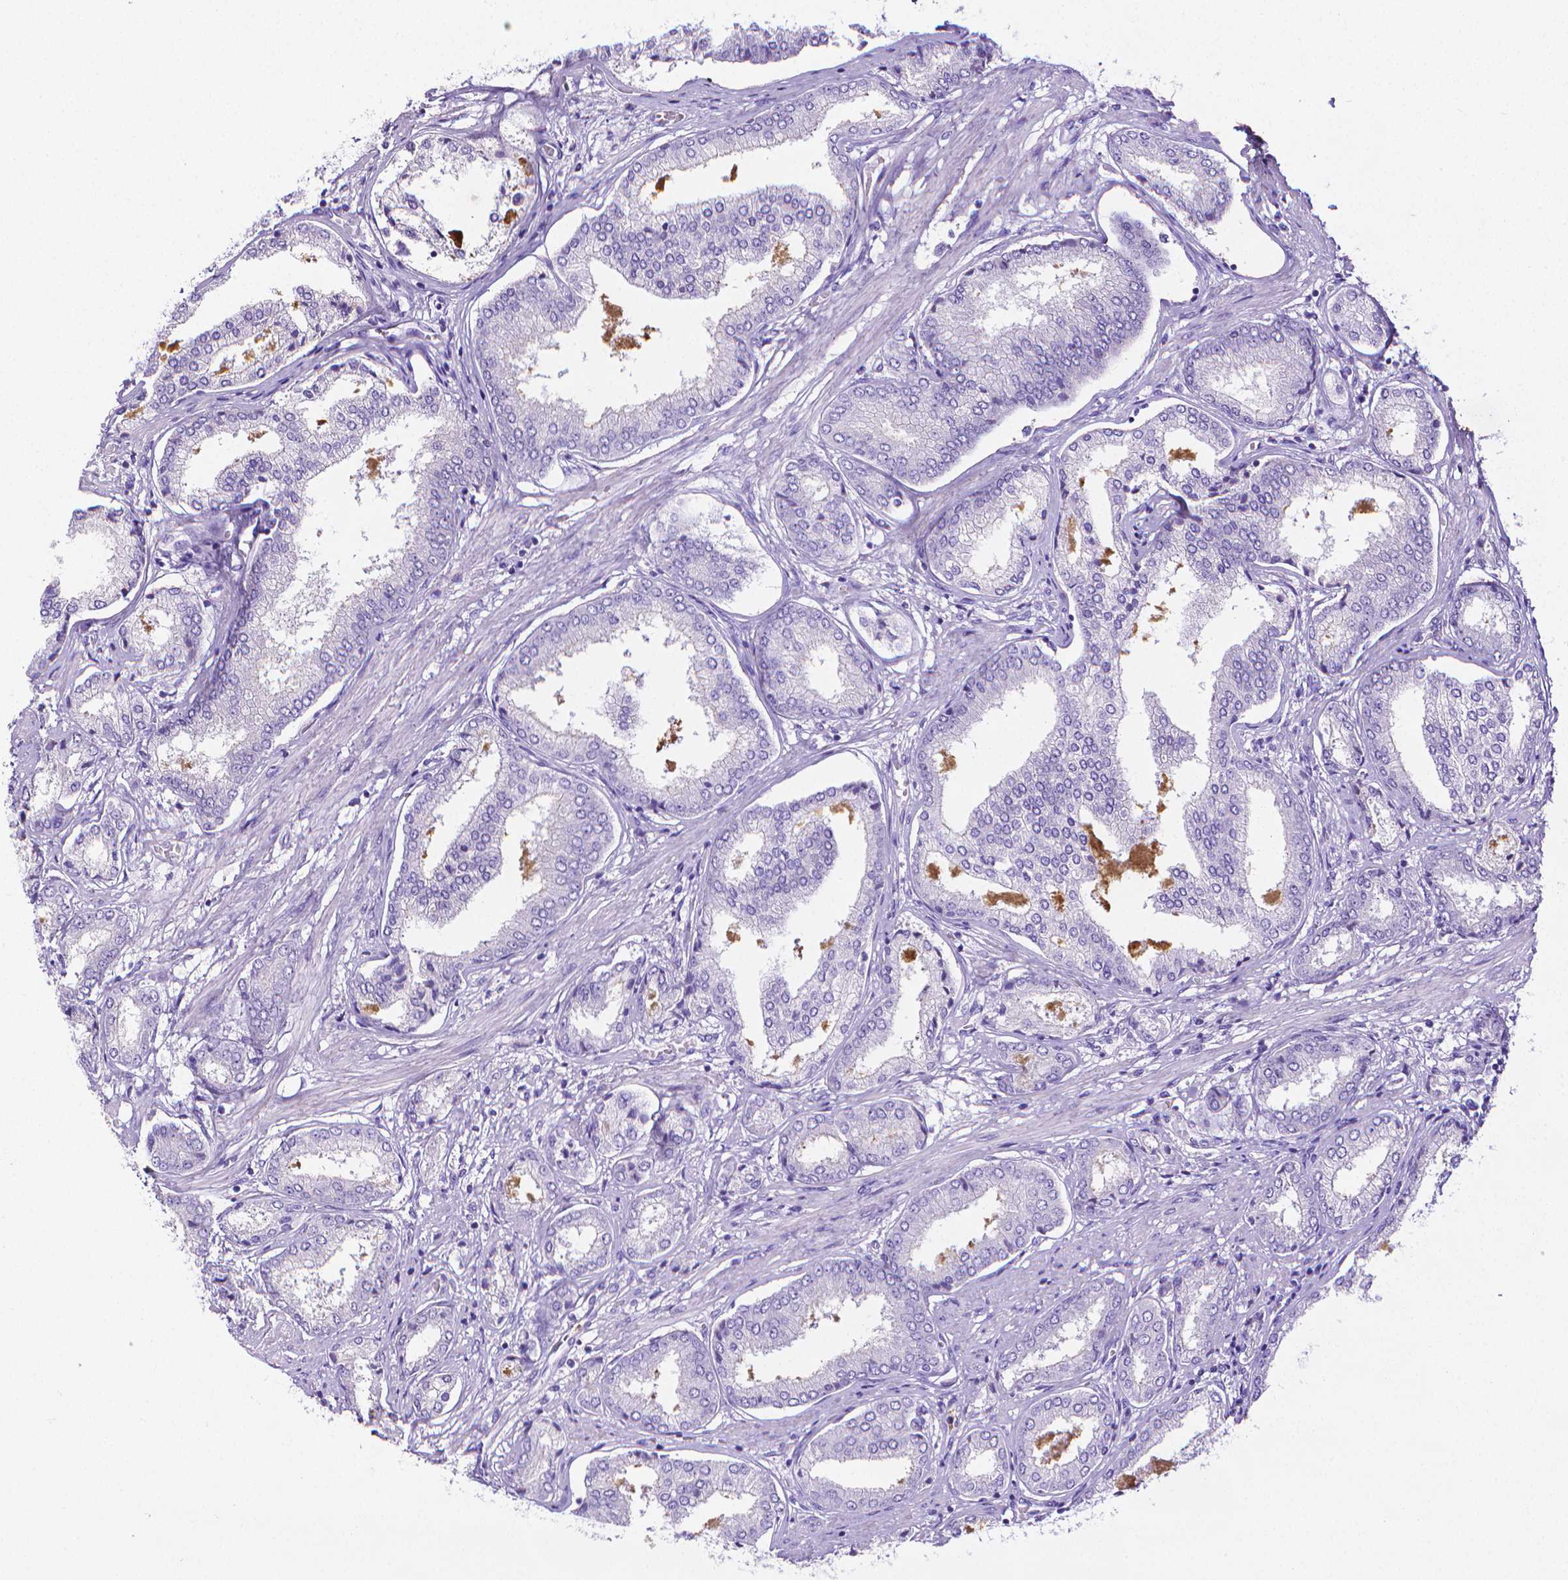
{"staining": {"intensity": "negative", "quantity": "none", "location": "none"}, "tissue": "prostate cancer", "cell_type": "Tumor cells", "image_type": "cancer", "snomed": [{"axis": "morphology", "description": "Adenocarcinoma, NOS"}, {"axis": "topography", "description": "Prostate"}], "caption": "A photomicrograph of prostate cancer stained for a protein reveals no brown staining in tumor cells. (DAB IHC visualized using brightfield microscopy, high magnification).", "gene": "MMP9", "patient": {"sex": "male", "age": 63}}